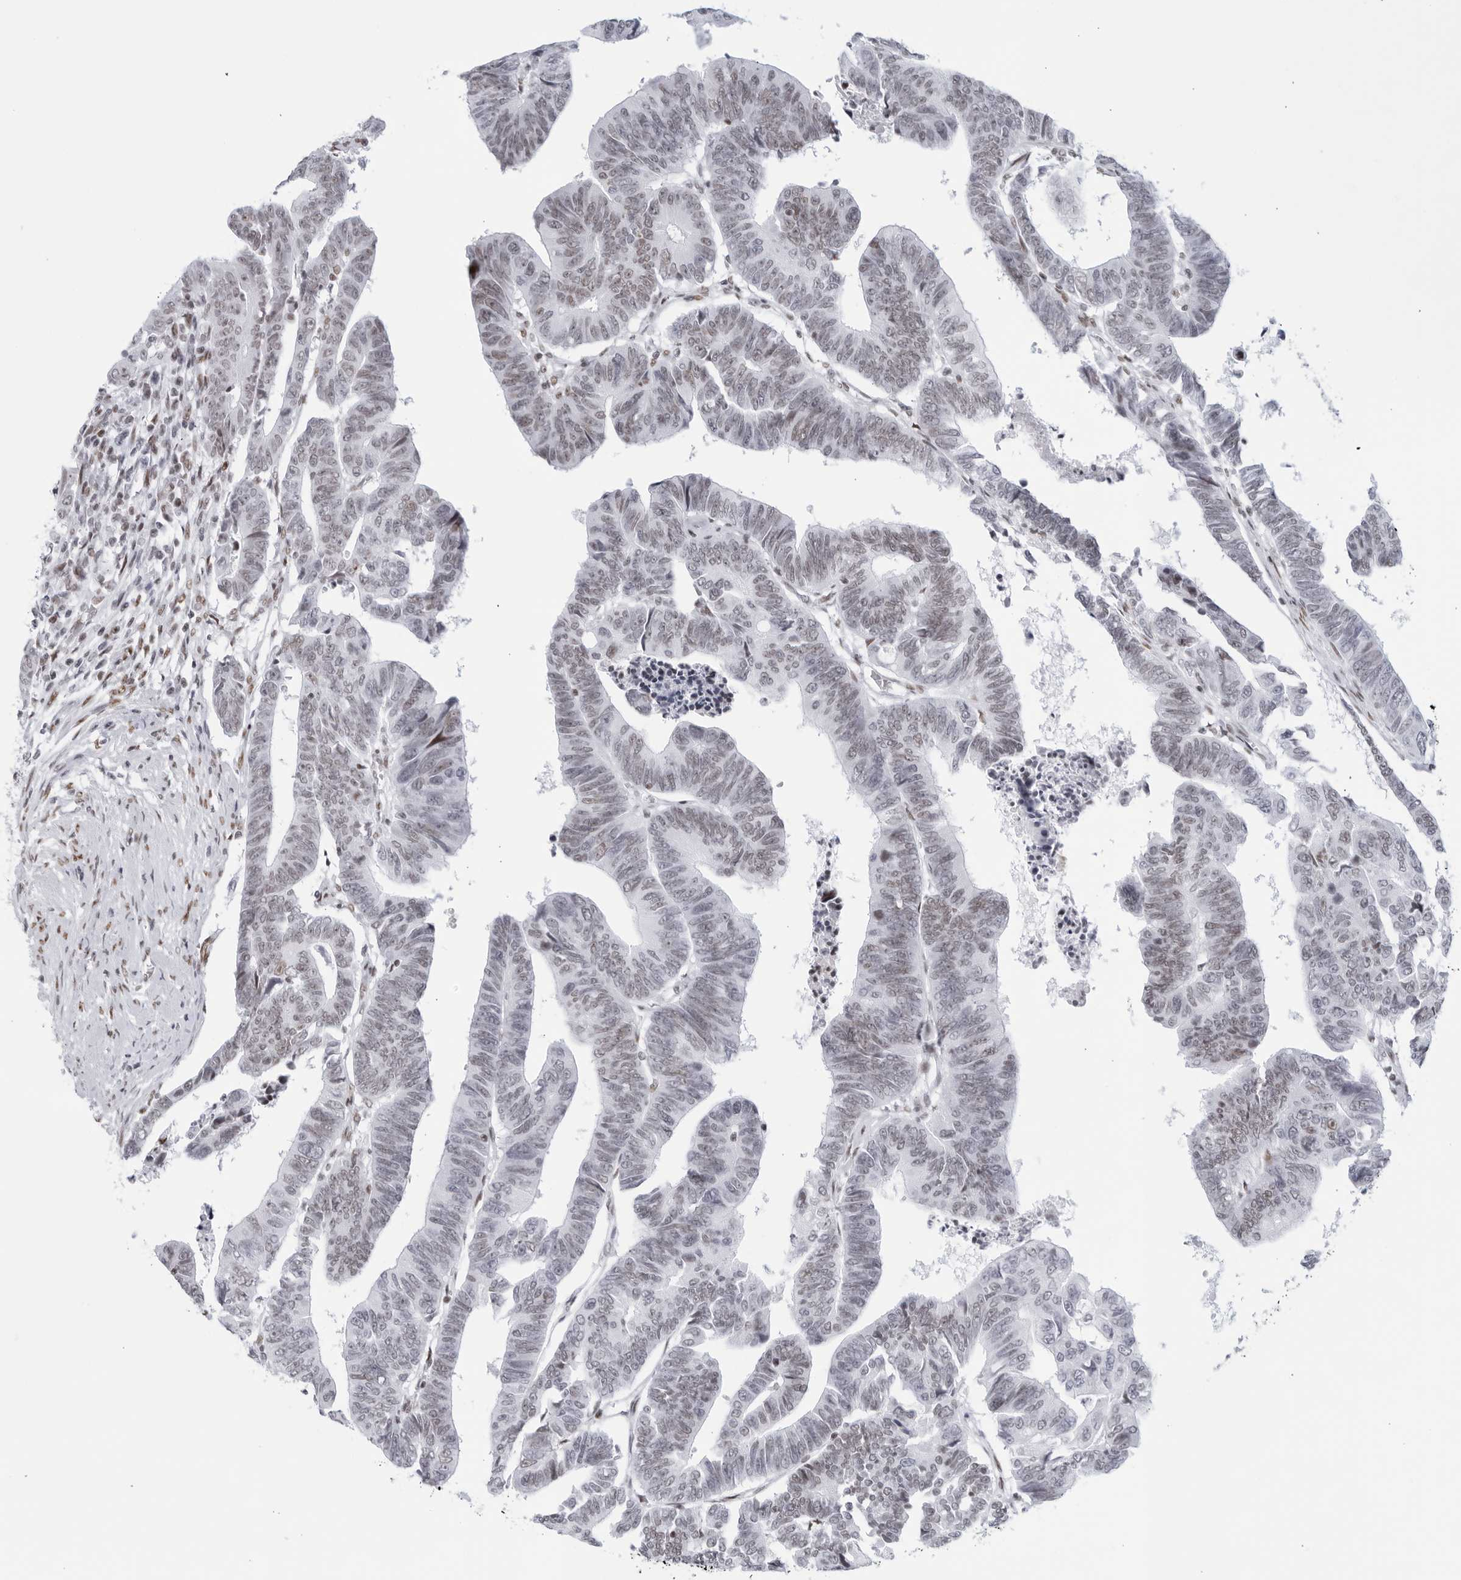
{"staining": {"intensity": "weak", "quantity": "25%-75%", "location": "nuclear"}, "tissue": "colorectal cancer", "cell_type": "Tumor cells", "image_type": "cancer", "snomed": [{"axis": "morphology", "description": "Adenocarcinoma, NOS"}, {"axis": "topography", "description": "Rectum"}], "caption": "High-power microscopy captured an IHC photomicrograph of colorectal adenocarcinoma, revealing weak nuclear expression in about 25%-75% of tumor cells.", "gene": "HP1BP3", "patient": {"sex": "female", "age": 65}}